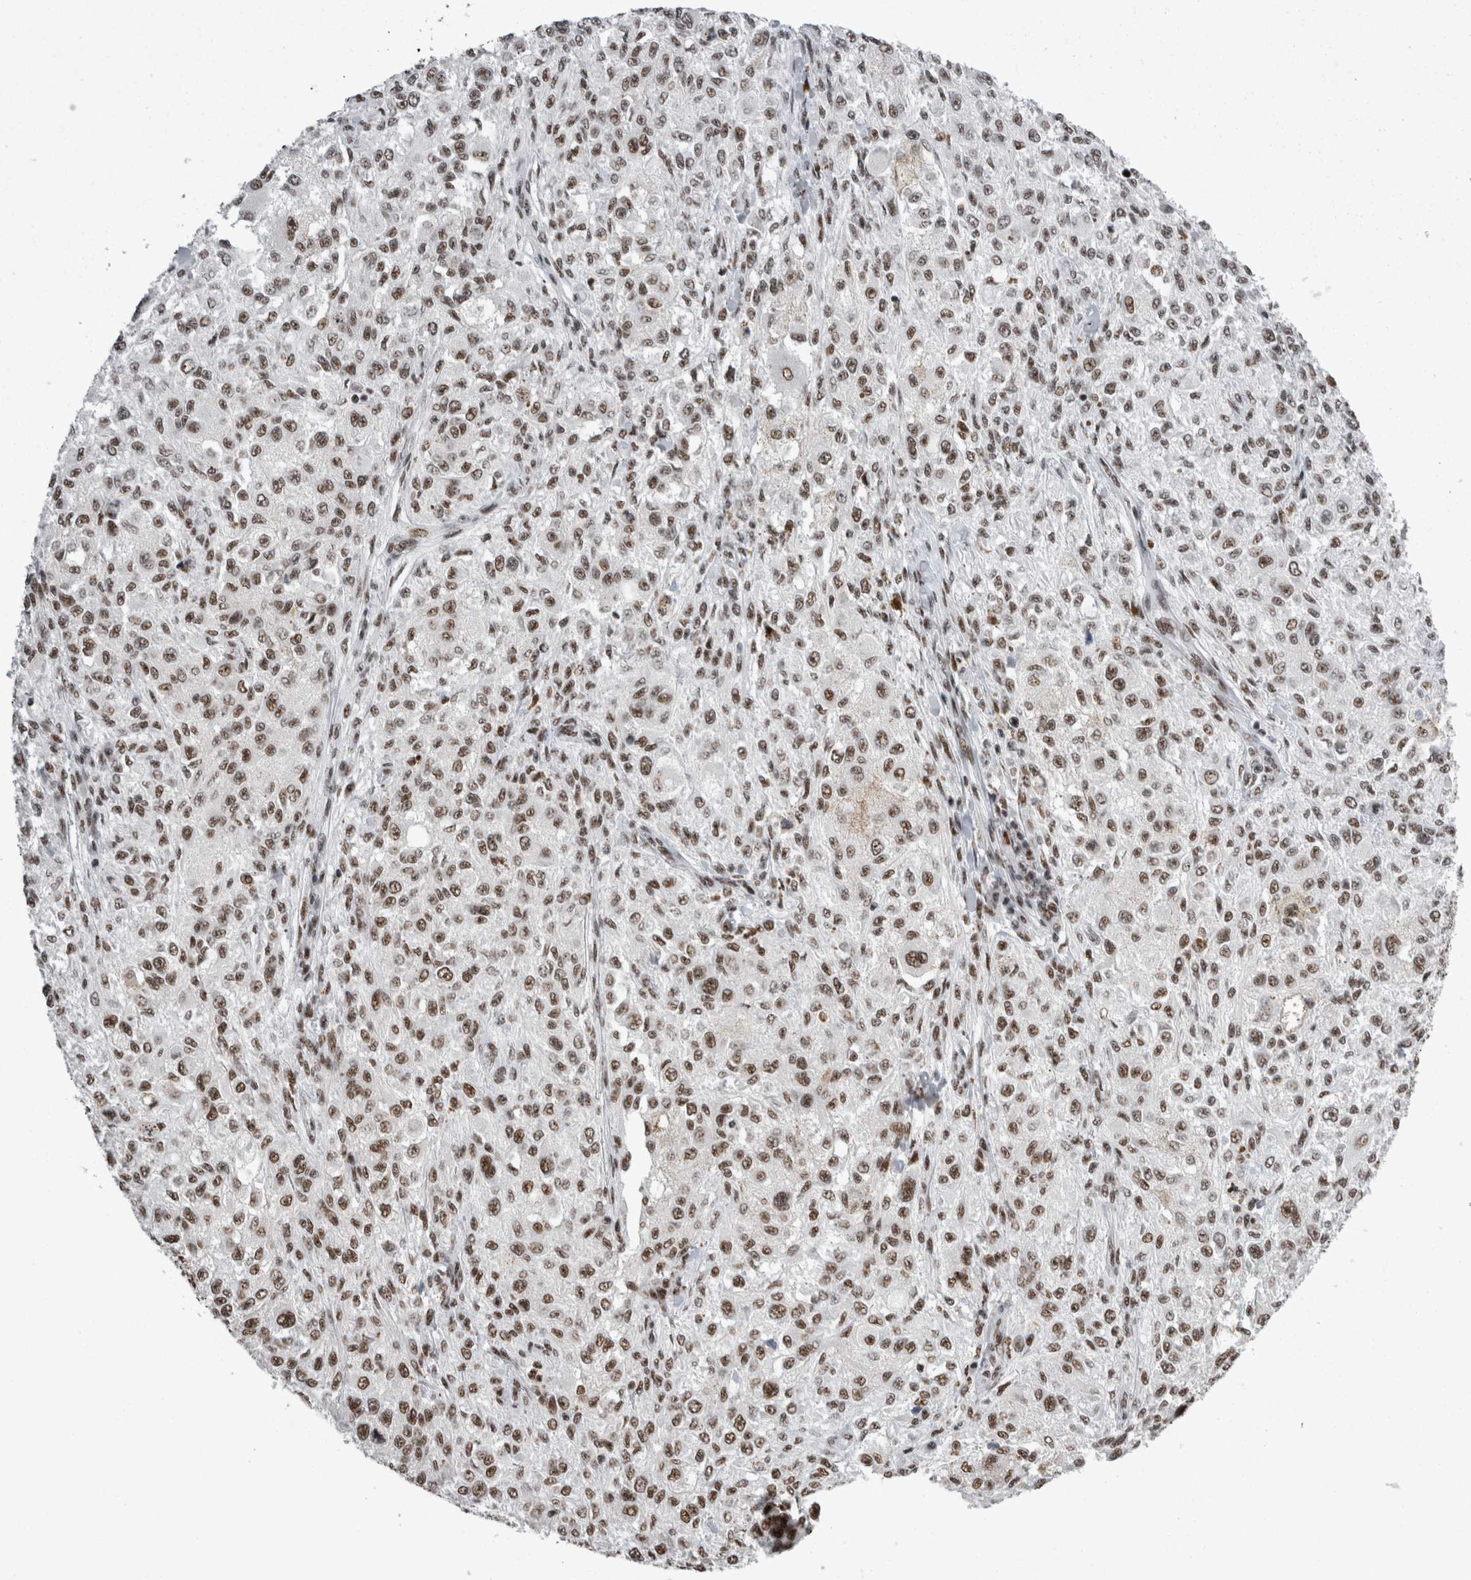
{"staining": {"intensity": "strong", "quantity": "25%-75%", "location": "nuclear"}, "tissue": "melanoma", "cell_type": "Tumor cells", "image_type": "cancer", "snomed": [{"axis": "morphology", "description": "Necrosis, NOS"}, {"axis": "morphology", "description": "Malignant melanoma, NOS"}, {"axis": "topography", "description": "Skin"}], "caption": "About 25%-75% of tumor cells in human malignant melanoma demonstrate strong nuclear protein staining as visualized by brown immunohistochemical staining.", "gene": "SNRNP40", "patient": {"sex": "female", "age": 87}}